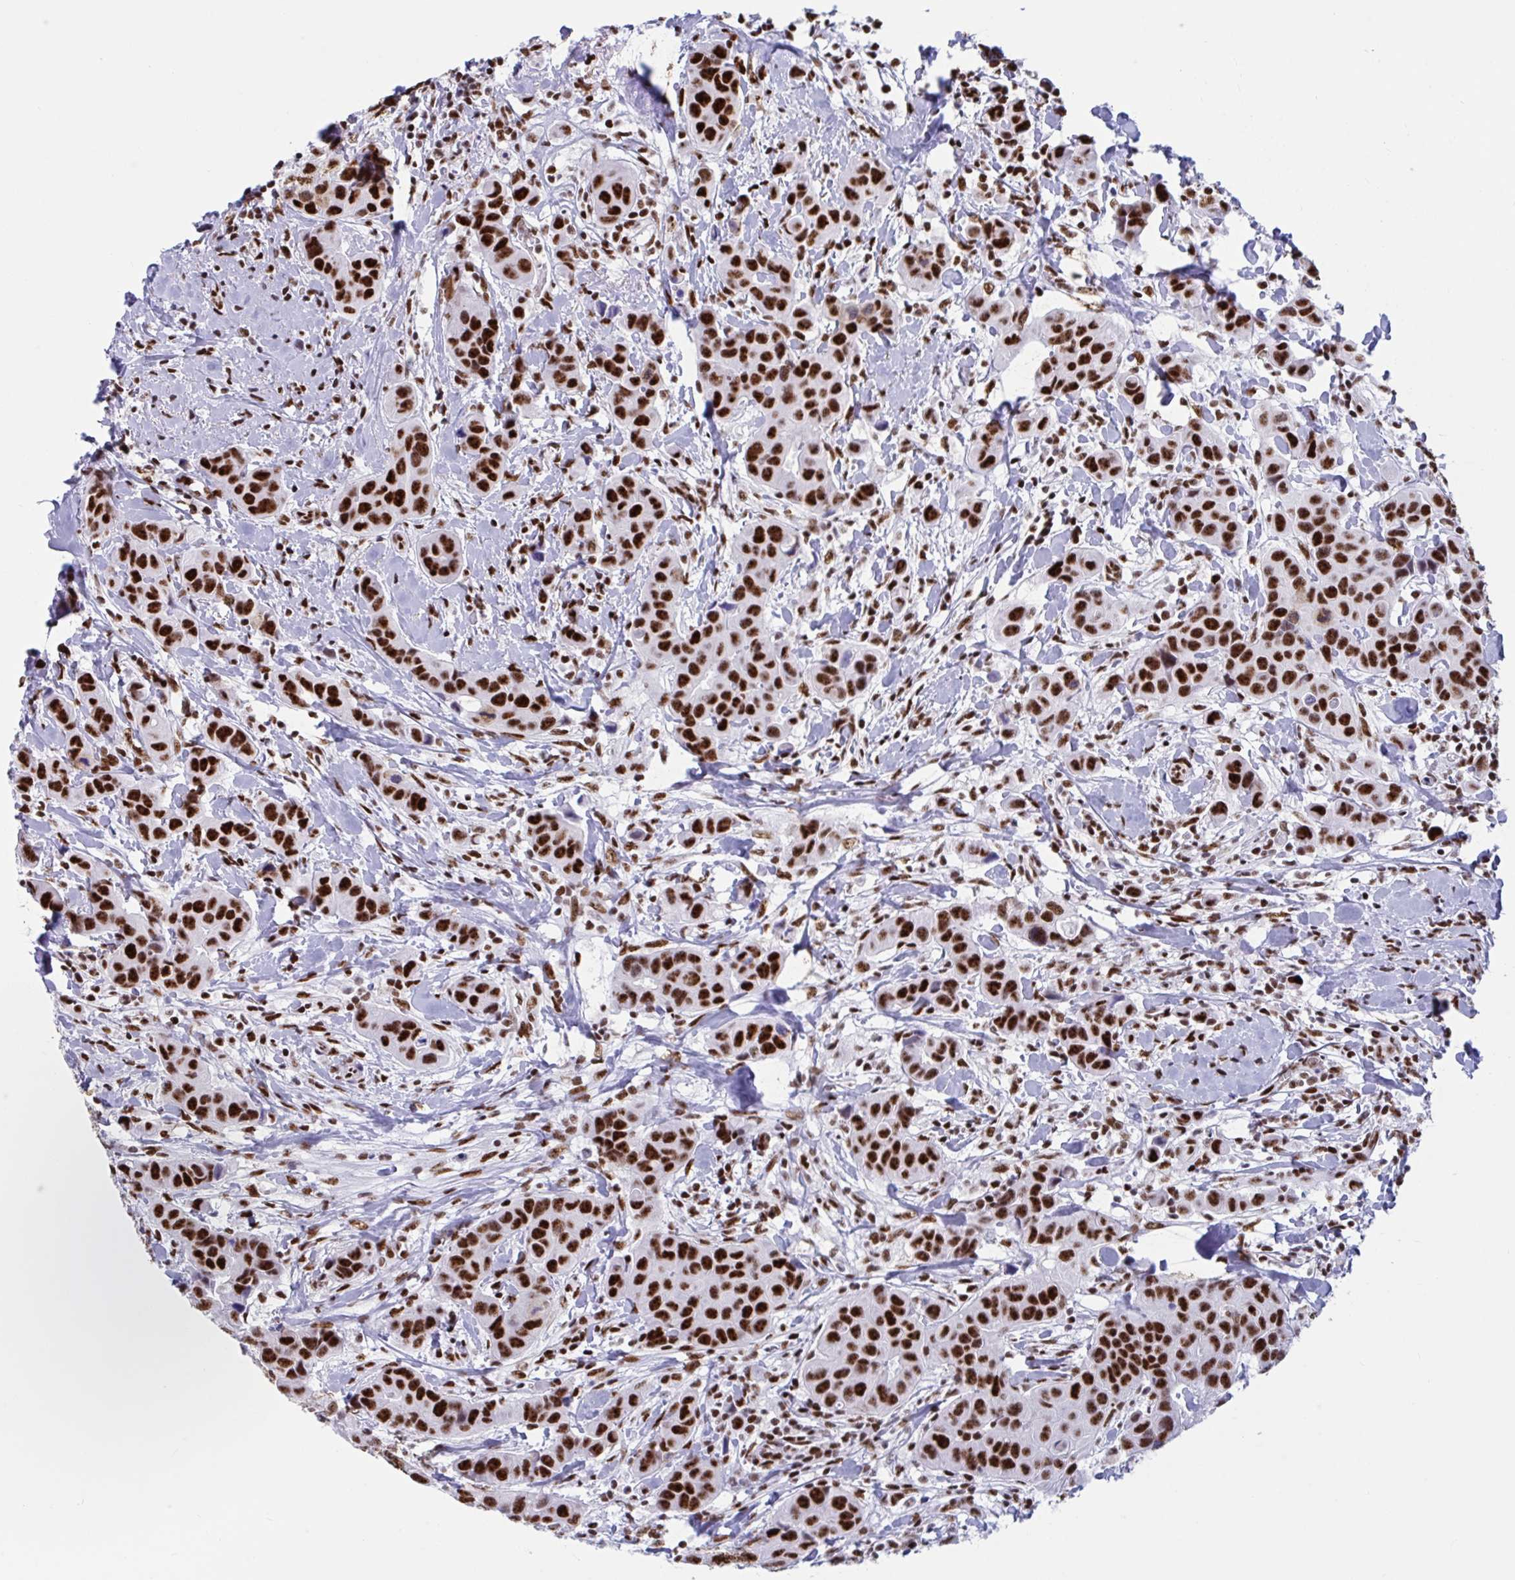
{"staining": {"intensity": "strong", "quantity": ">75%", "location": "nuclear"}, "tissue": "breast cancer", "cell_type": "Tumor cells", "image_type": "cancer", "snomed": [{"axis": "morphology", "description": "Duct carcinoma"}, {"axis": "topography", "description": "Breast"}], "caption": "The image shows a brown stain indicating the presence of a protein in the nuclear of tumor cells in breast cancer (intraductal carcinoma).", "gene": "IKZF2", "patient": {"sex": "female", "age": 24}}